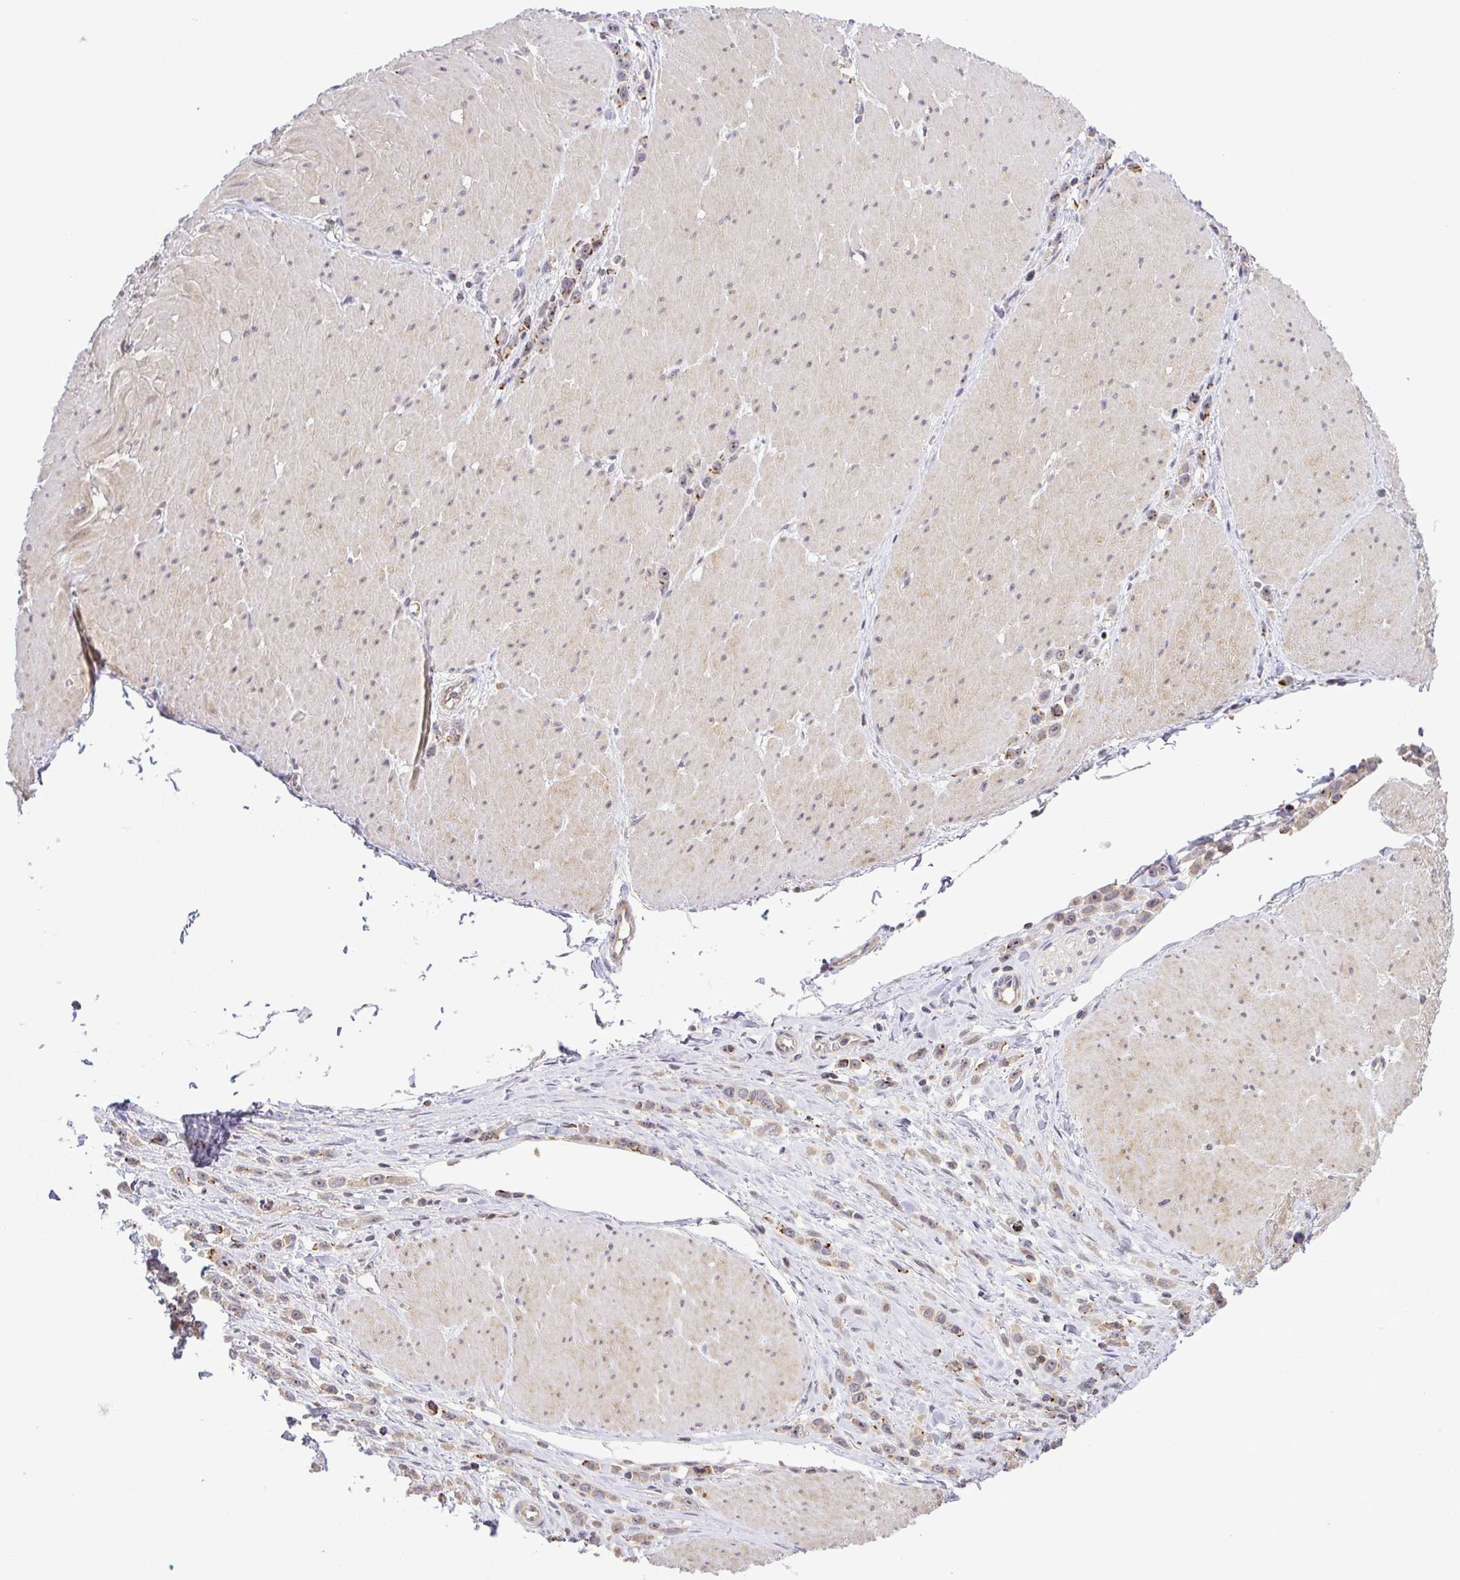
{"staining": {"intensity": "moderate", "quantity": "25%-75%", "location": "cytoplasmic/membranous,nuclear"}, "tissue": "stomach cancer", "cell_type": "Tumor cells", "image_type": "cancer", "snomed": [{"axis": "morphology", "description": "Adenocarcinoma, NOS"}, {"axis": "topography", "description": "Stomach"}], "caption": "Immunohistochemistry (IHC) of adenocarcinoma (stomach) demonstrates medium levels of moderate cytoplasmic/membranous and nuclear expression in approximately 25%-75% of tumor cells.", "gene": "RSL24D1", "patient": {"sex": "male", "age": 47}}